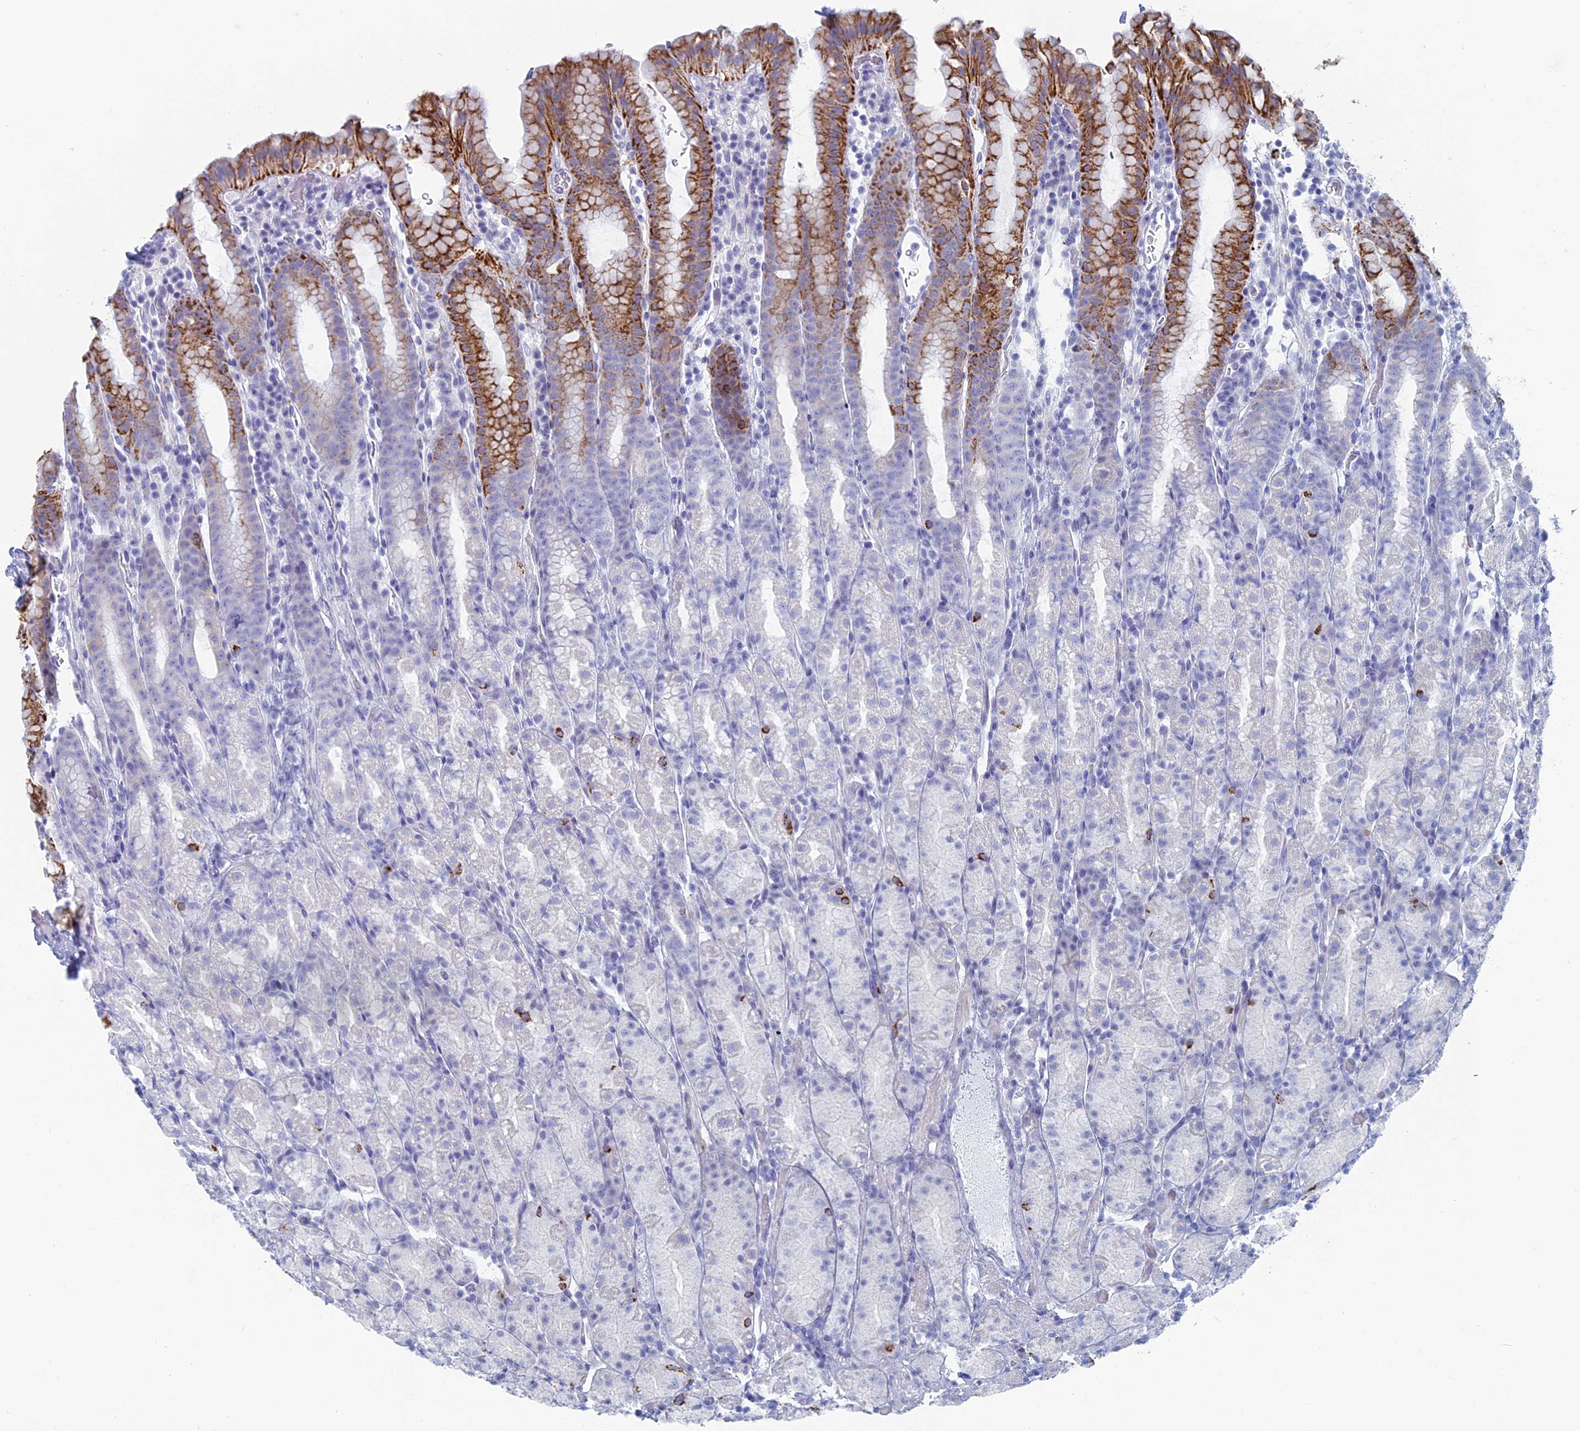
{"staining": {"intensity": "strong", "quantity": "<25%", "location": "cytoplasmic/membranous"}, "tissue": "stomach", "cell_type": "Glandular cells", "image_type": "normal", "snomed": [{"axis": "morphology", "description": "Normal tissue, NOS"}, {"axis": "topography", "description": "Stomach, upper"}, {"axis": "topography", "description": "Stomach, lower"}, {"axis": "topography", "description": "Small intestine"}], "caption": "Protein analysis of unremarkable stomach exhibits strong cytoplasmic/membranous expression in about <25% of glandular cells.", "gene": "ALMS1", "patient": {"sex": "male", "age": 68}}